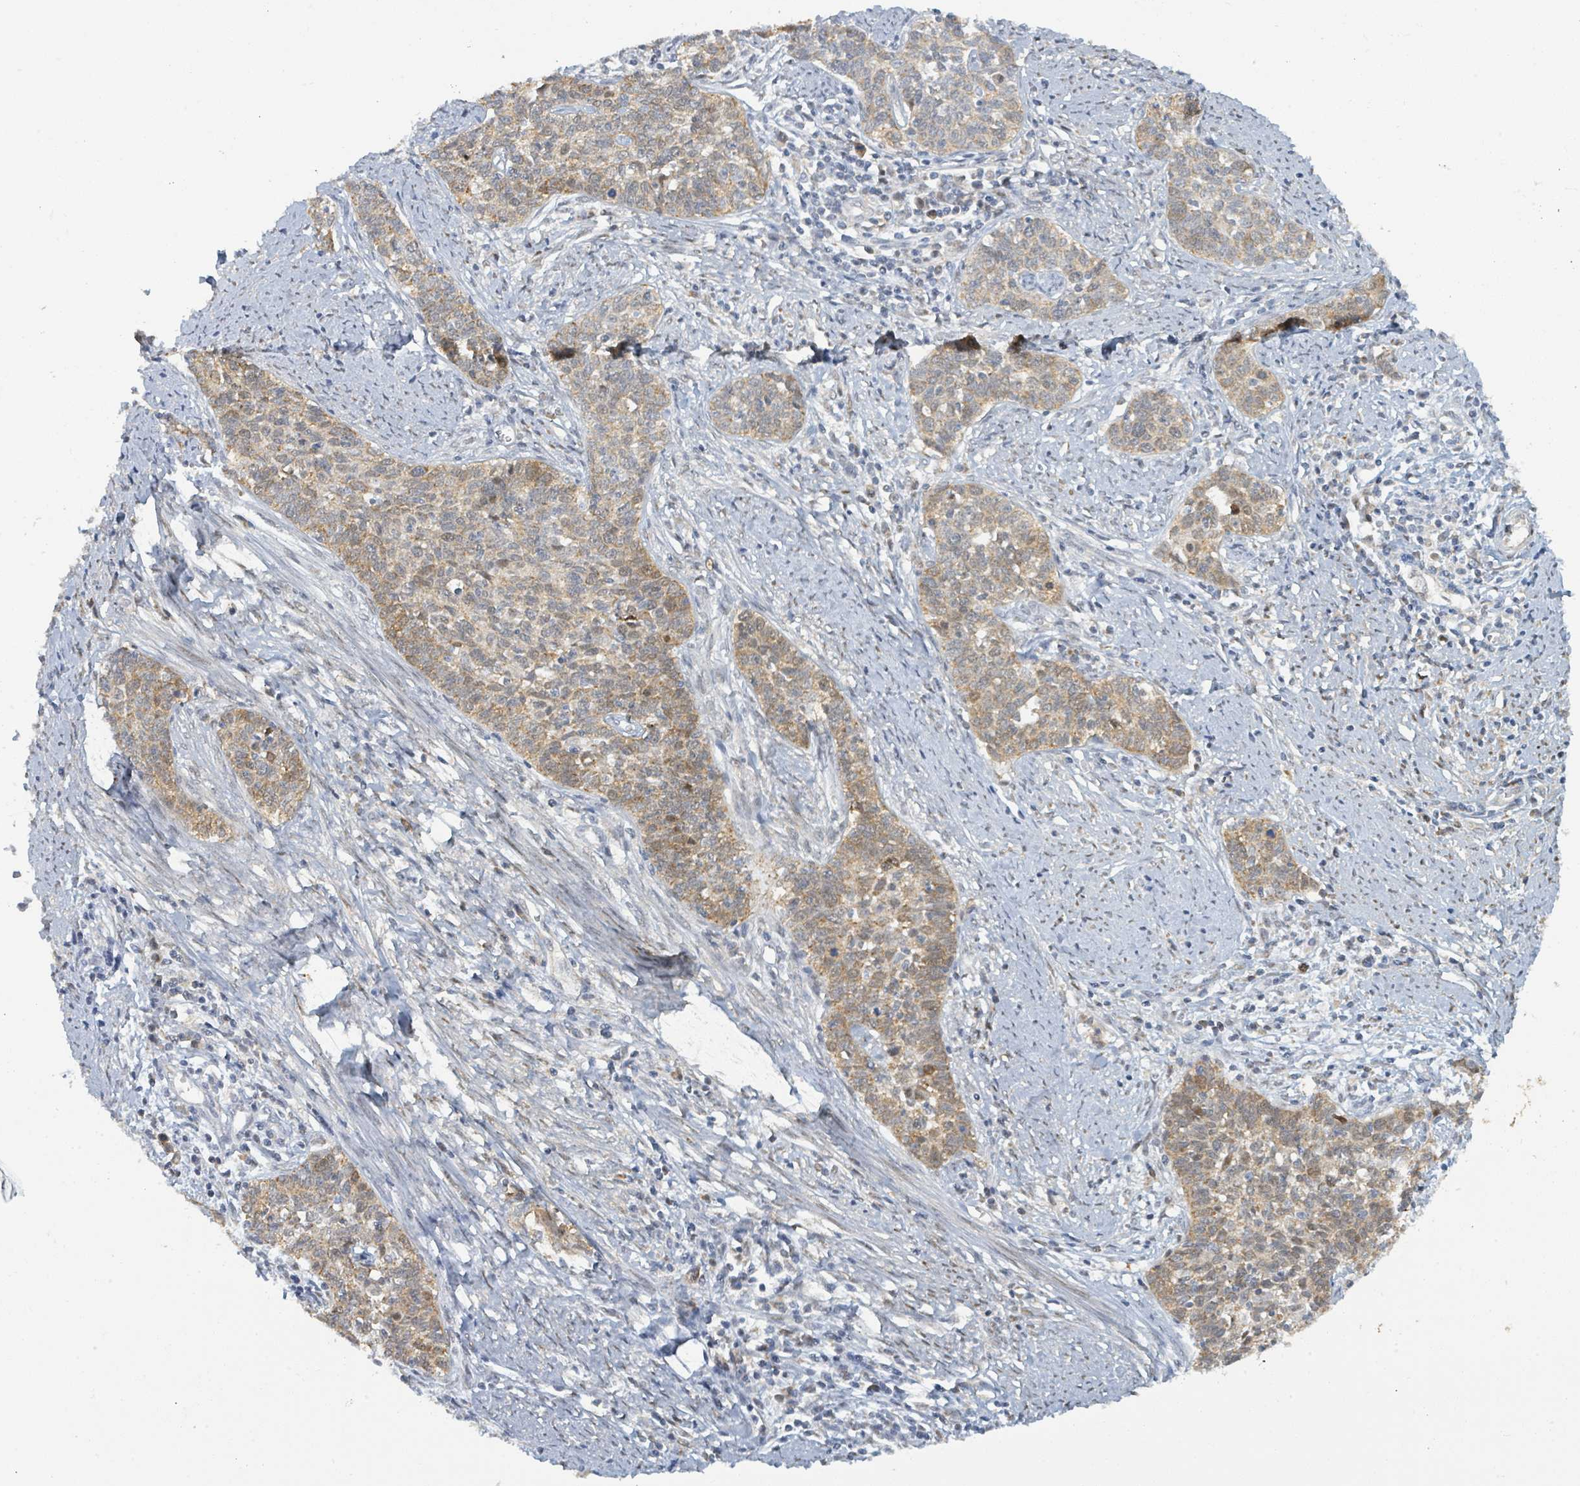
{"staining": {"intensity": "moderate", "quantity": ">75%", "location": "cytoplasmic/membranous"}, "tissue": "cervical cancer", "cell_type": "Tumor cells", "image_type": "cancer", "snomed": [{"axis": "morphology", "description": "Squamous cell carcinoma, NOS"}, {"axis": "topography", "description": "Cervix"}], "caption": "Immunohistochemistry of human cervical squamous cell carcinoma shows medium levels of moderate cytoplasmic/membranous expression in about >75% of tumor cells. Using DAB (3,3'-diaminobenzidine) (brown) and hematoxylin (blue) stains, captured at high magnification using brightfield microscopy.", "gene": "PSMB7", "patient": {"sex": "female", "age": 39}}